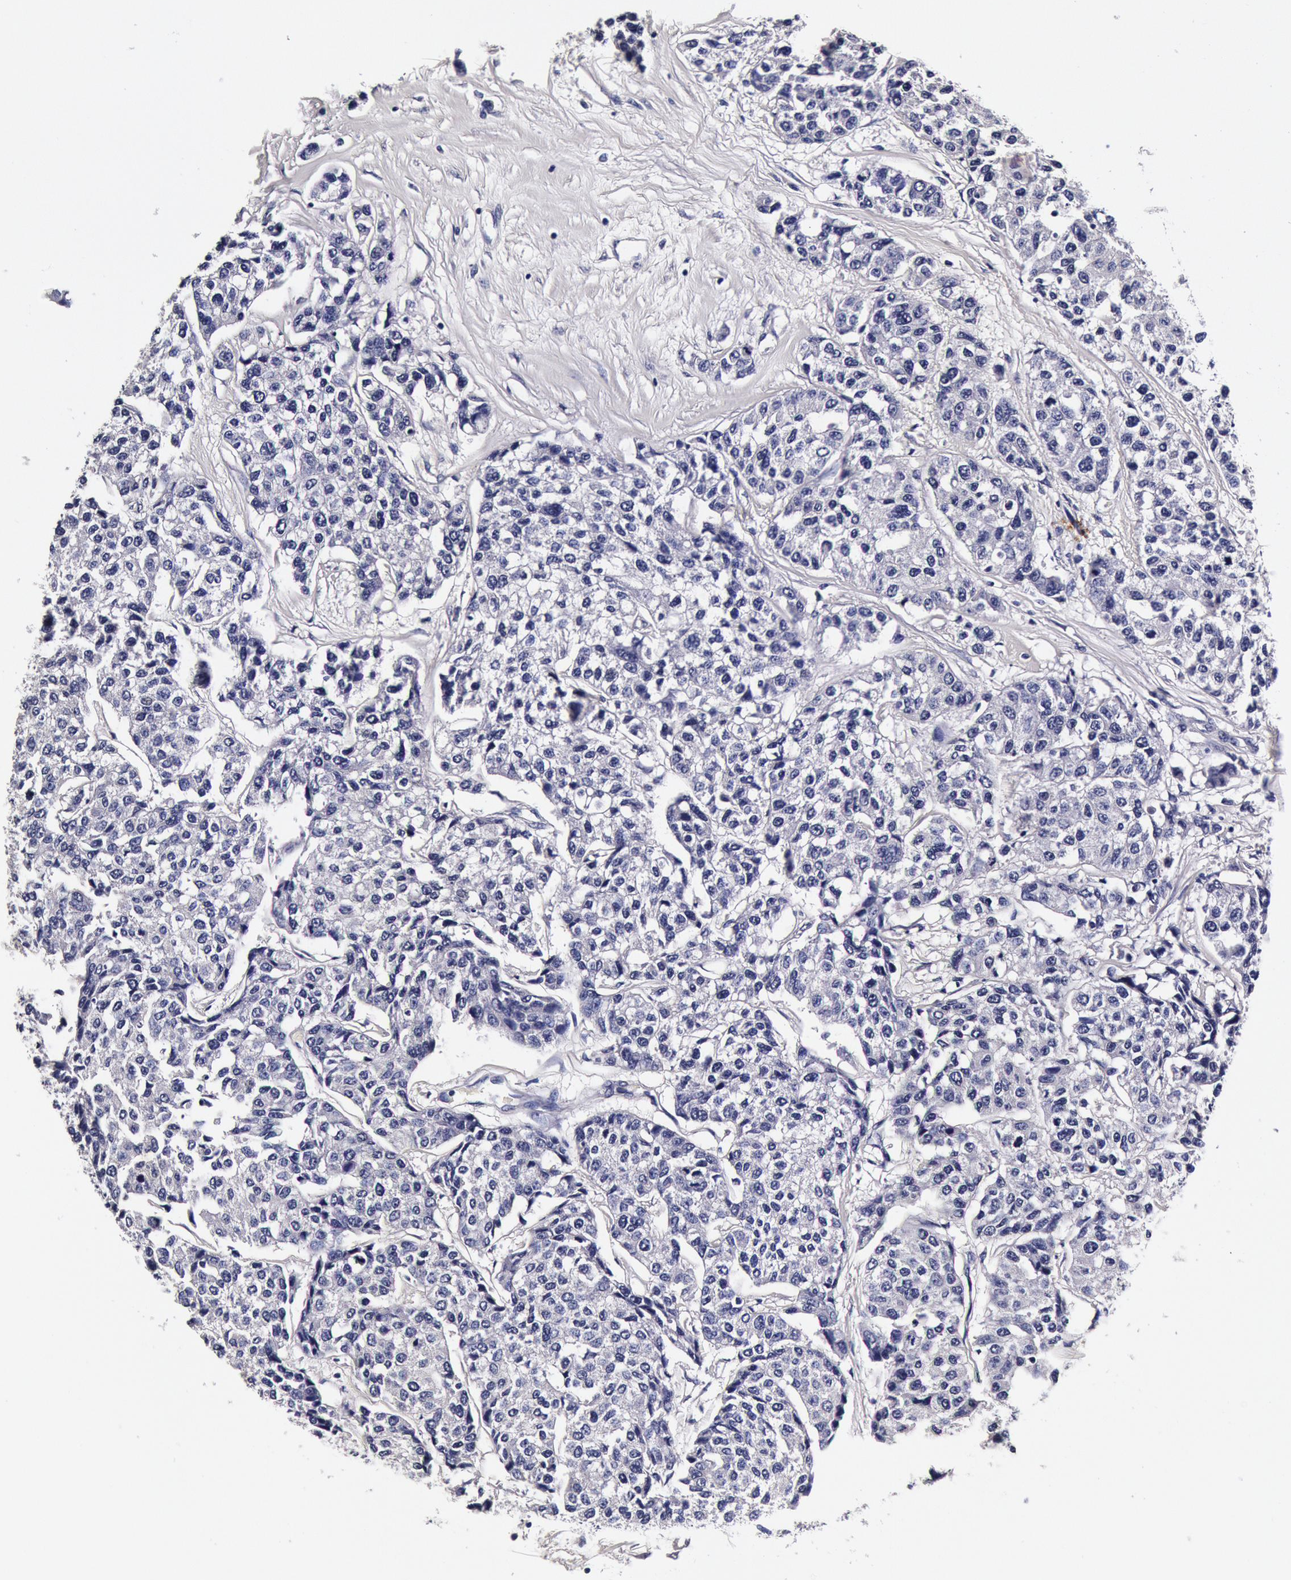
{"staining": {"intensity": "negative", "quantity": "none", "location": "none"}, "tissue": "breast cancer", "cell_type": "Tumor cells", "image_type": "cancer", "snomed": [{"axis": "morphology", "description": "Duct carcinoma"}, {"axis": "topography", "description": "Breast"}], "caption": "The immunohistochemistry (IHC) histopathology image has no significant positivity in tumor cells of invasive ductal carcinoma (breast) tissue. The staining is performed using DAB brown chromogen with nuclei counter-stained in using hematoxylin.", "gene": "CCDC22", "patient": {"sex": "female", "age": 51}}